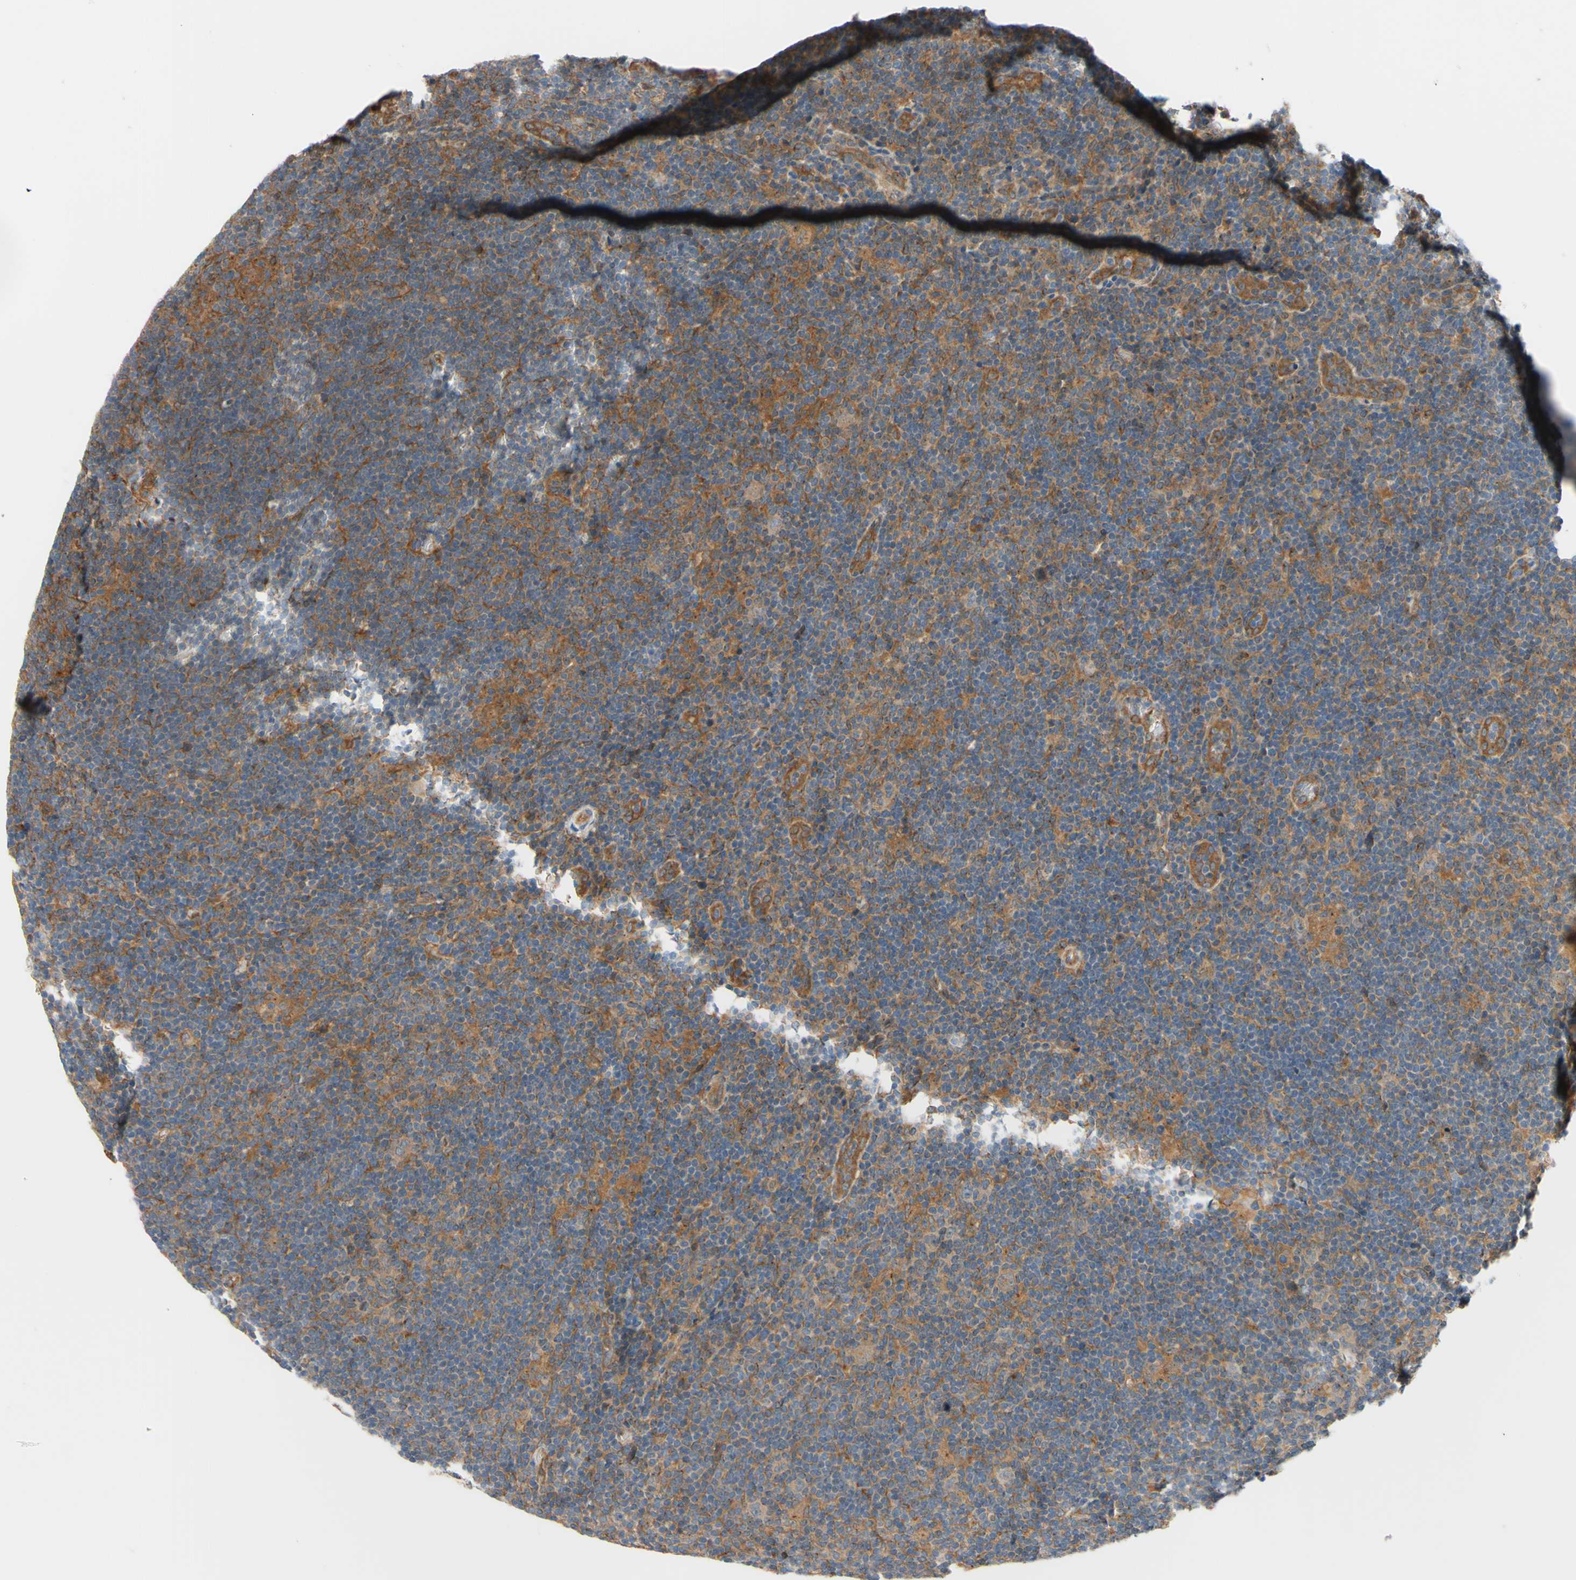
{"staining": {"intensity": "weak", "quantity": ">75%", "location": "cytoplasmic/membranous"}, "tissue": "lymphoma", "cell_type": "Tumor cells", "image_type": "cancer", "snomed": [{"axis": "morphology", "description": "Hodgkin's disease, NOS"}, {"axis": "topography", "description": "Lymph node"}], "caption": "This image exhibits immunohistochemistry staining of human Hodgkin's disease, with low weak cytoplasmic/membranous positivity in approximately >75% of tumor cells.", "gene": "DYNLRB1", "patient": {"sex": "female", "age": 57}}